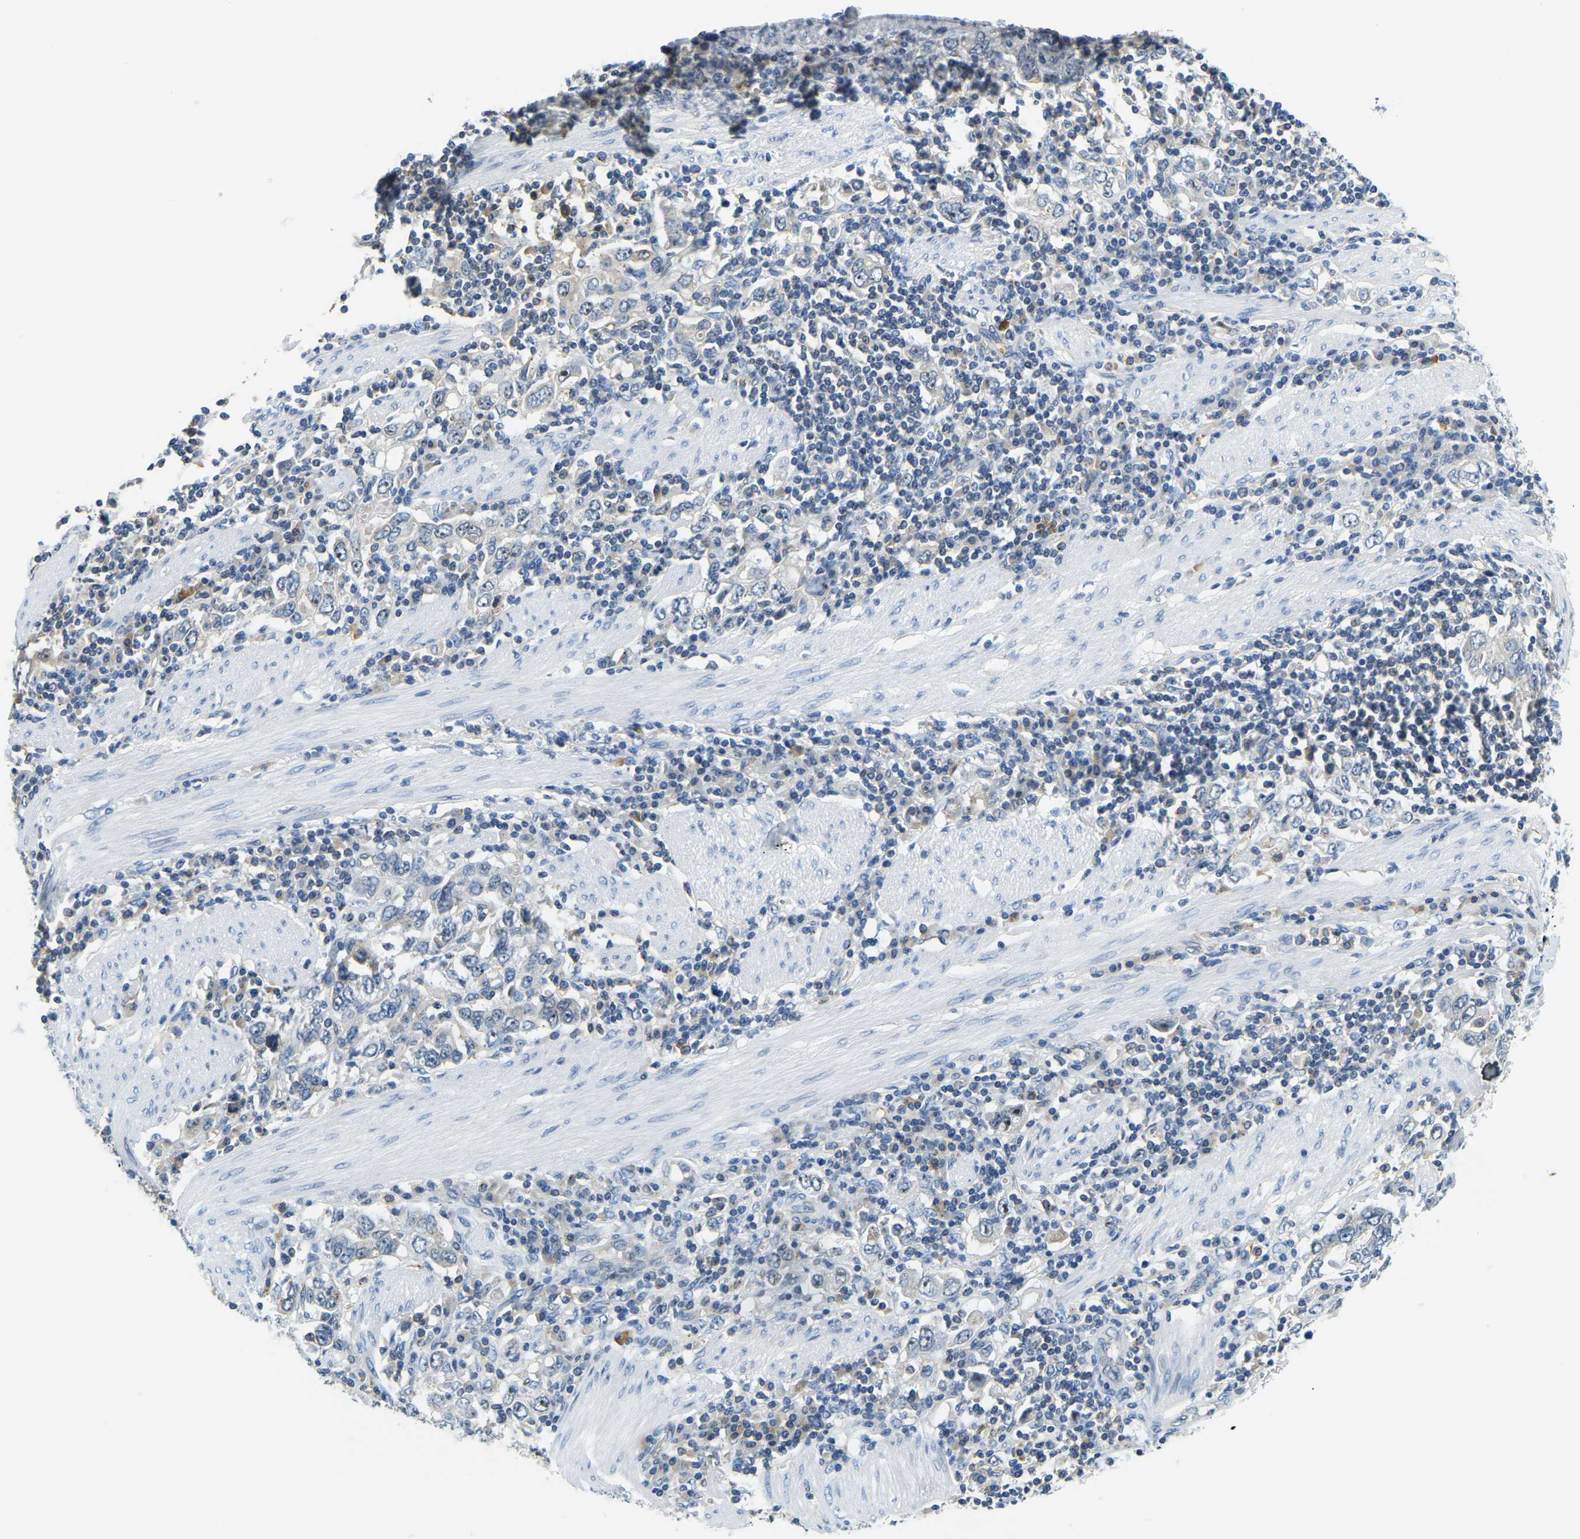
{"staining": {"intensity": "weak", "quantity": "<25%", "location": "cytoplasmic/membranous"}, "tissue": "stomach cancer", "cell_type": "Tumor cells", "image_type": "cancer", "snomed": [{"axis": "morphology", "description": "Adenocarcinoma, NOS"}, {"axis": "topography", "description": "Stomach, upper"}], "caption": "Photomicrograph shows no protein positivity in tumor cells of stomach adenocarcinoma tissue.", "gene": "RRP1", "patient": {"sex": "male", "age": 62}}